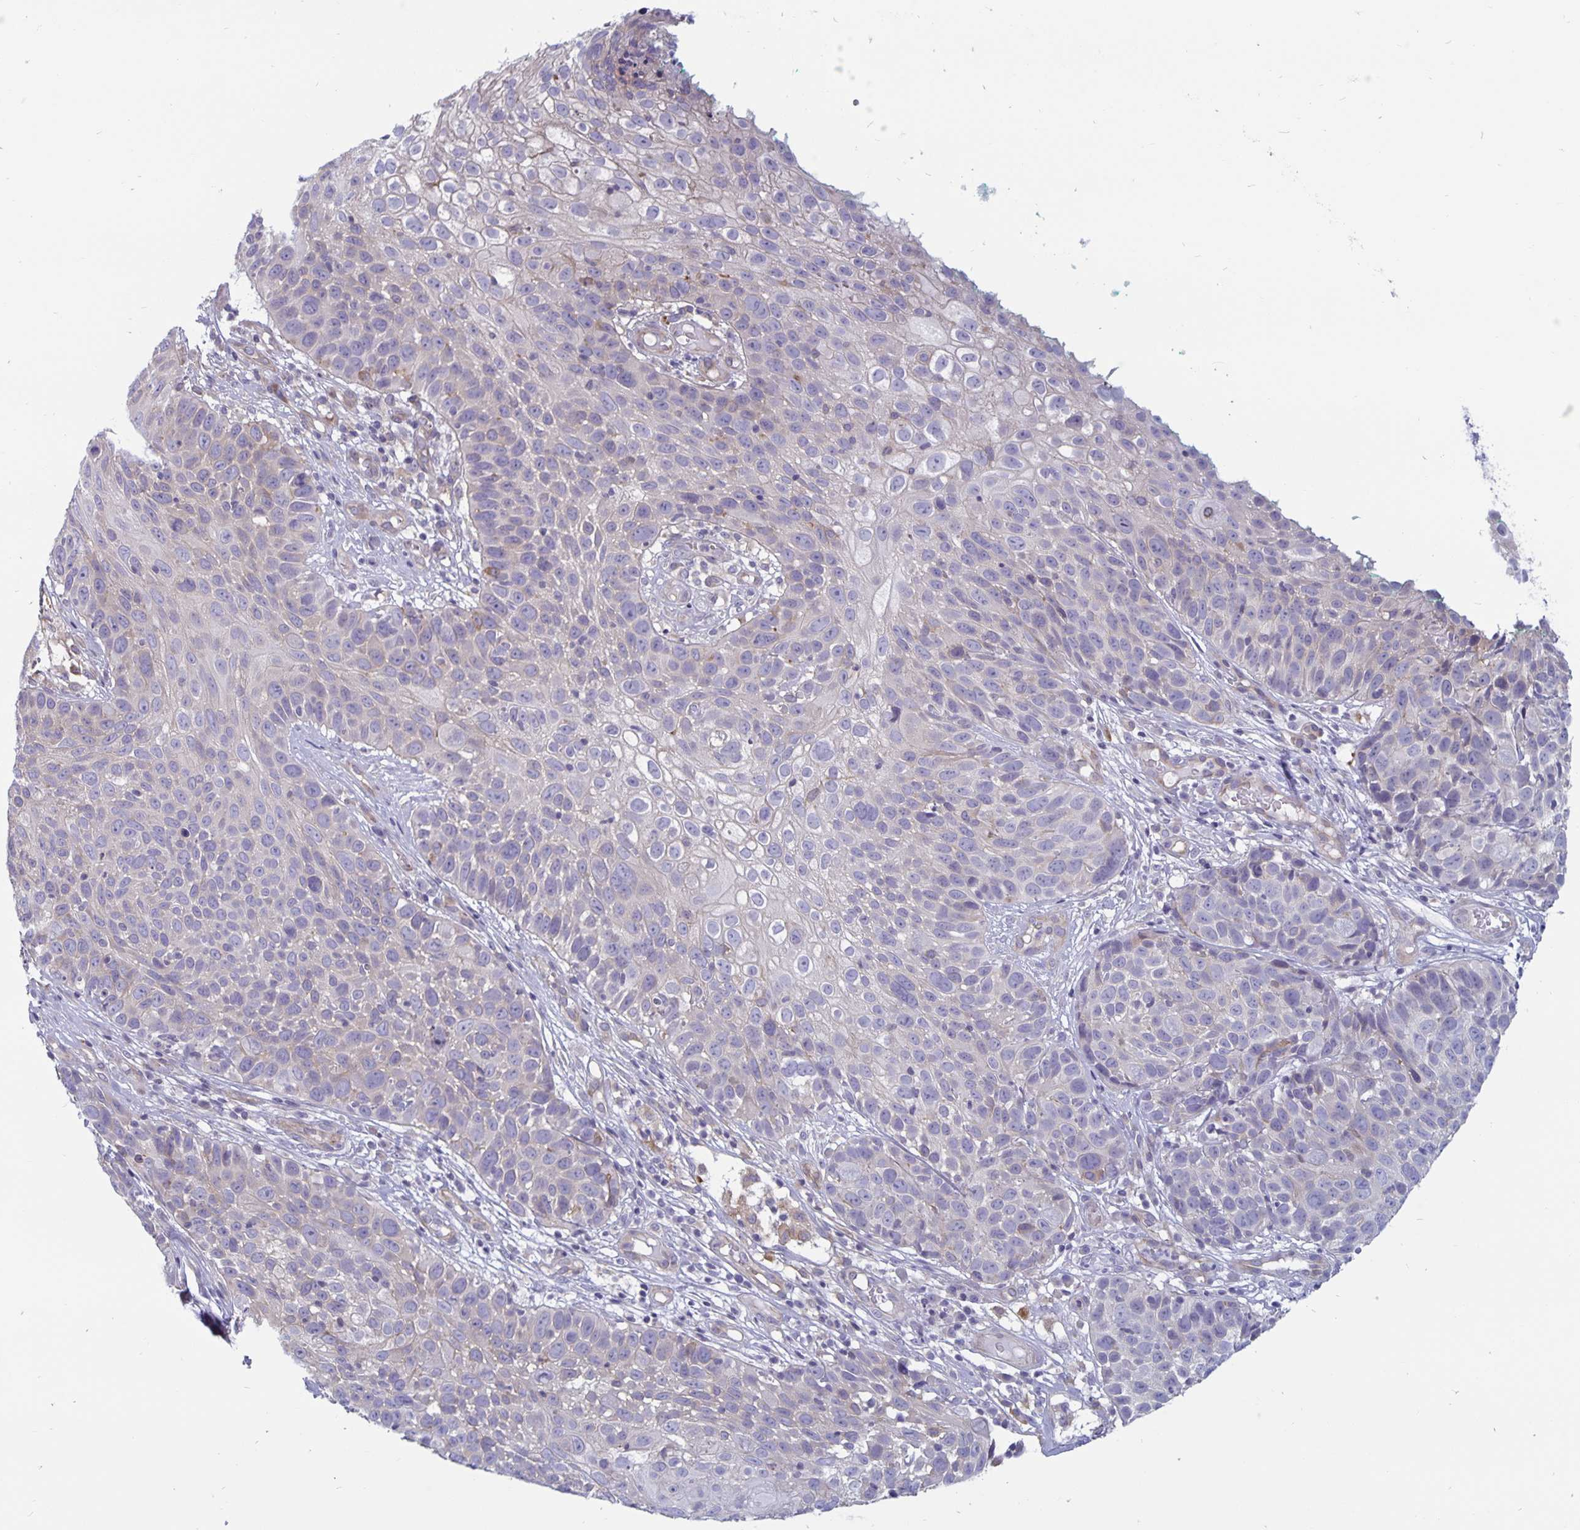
{"staining": {"intensity": "negative", "quantity": "none", "location": "none"}, "tissue": "skin cancer", "cell_type": "Tumor cells", "image_type": "cancer", "snomed": [{"axis": "morphology", "description": "Squamous cell carcinoma, NOS"}, {"axis": "topography", "description": "Skin"}], "caption": "Tumor cells are negative for brown protein staining in skin cancer.", "gene": "PLCB3", "patient": {"sex": "male", "age": 92}}